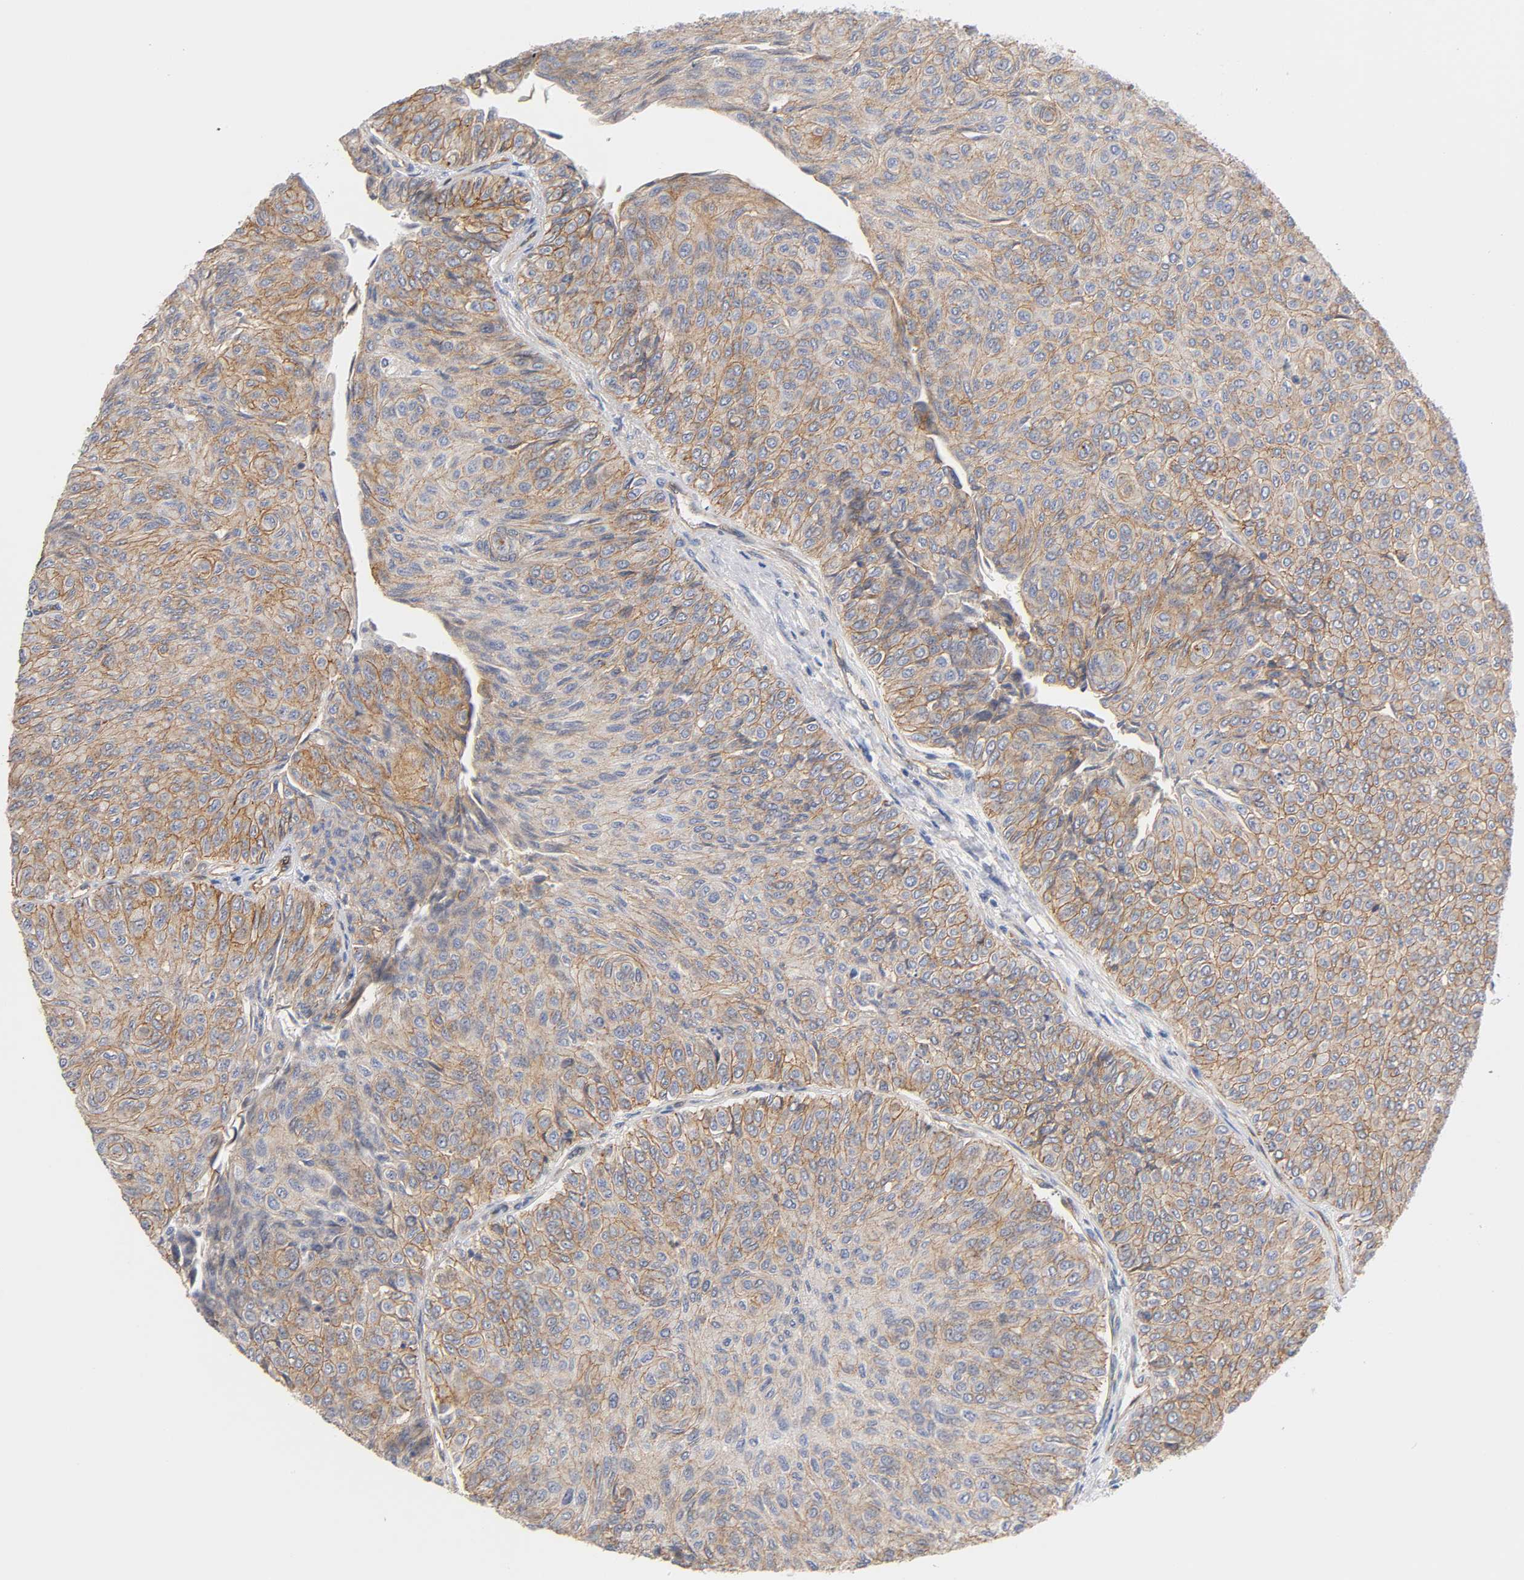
{"staining": {"intensity": "moderate", "quantity": ">75%", "location": "cytoplasmic/membranous"}, "tissue": "urothelial cancer", "cell_type": "Tumor cells", "image_type": "cancer", "snomed": [{"axis": "morphology", "description": "Urothelial carcinoma, Low grade"}, {"axis": "topography", "description": "Urinary bladder"}], "caption": "High-magnification brightfield microscopy of urothelial cancer stained with DAB (brown) and counterstained with hematoxylin (blue). tumor cells exhibit moderate cytoplasmic/membranous positivity is present in approximately>75% of cells.", "gene": "SPTAN1", "patient": {"sex": "male", "age": 78}}